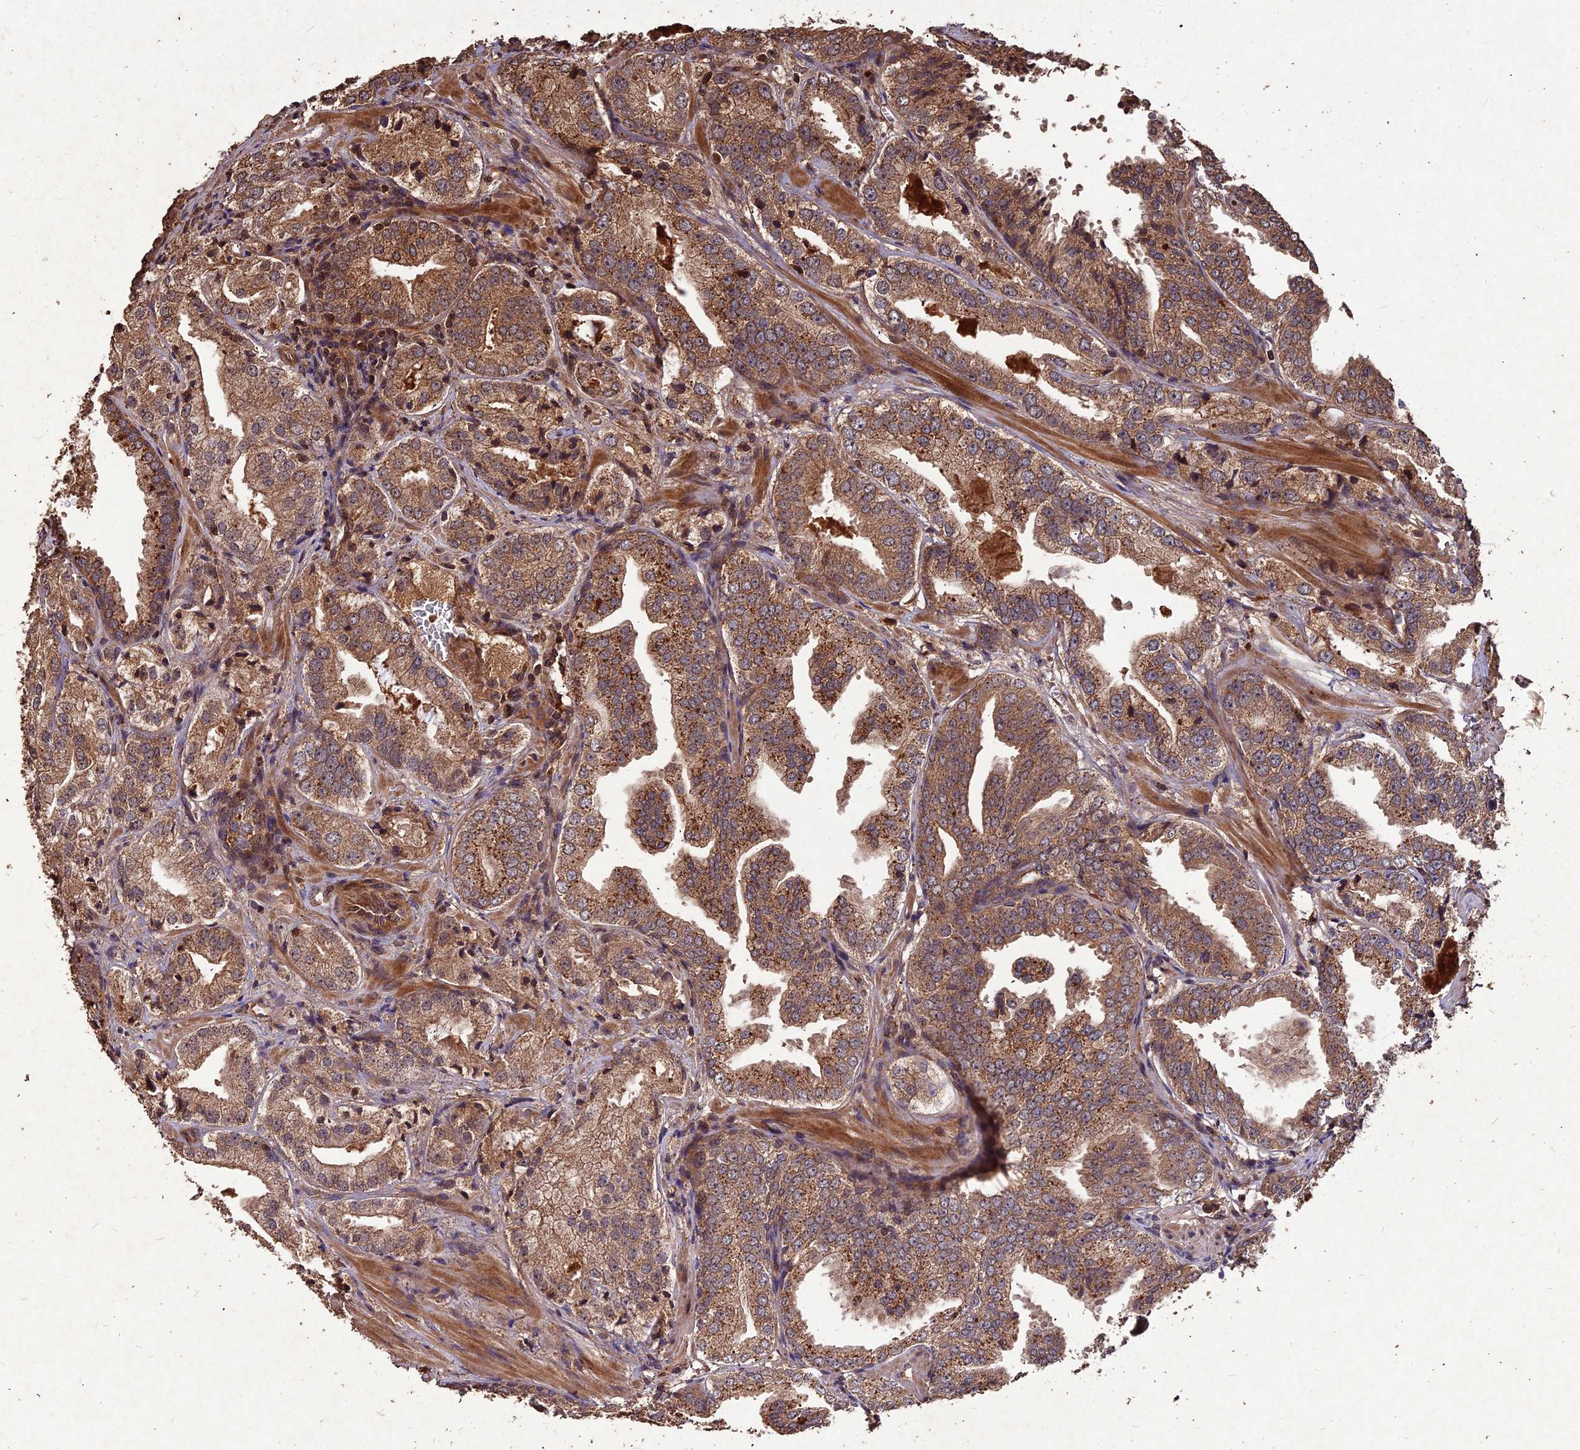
{"staining": {"intensity": "moderate", "quantity": ">75%", "location": "cytoplasmic/membranous"}, "tissue": "prostate cancer", "cell_type": "Tumor cells", "image_type": "cancer", "snomed": [{"axis": "morphology", "description": "Adenocarcinoma, Low grade"}, {"axis": "topography", "description": "Prostate"}], "caption": "About >75% of tumor cells in prostate low-grade adenocarcinoma show moderate cytoplasmic/membranous protein expression as visualized by brown immunohistochemical staining.", "gene": "SYMPK", "patient": {"sex": "male", "age": 60}}